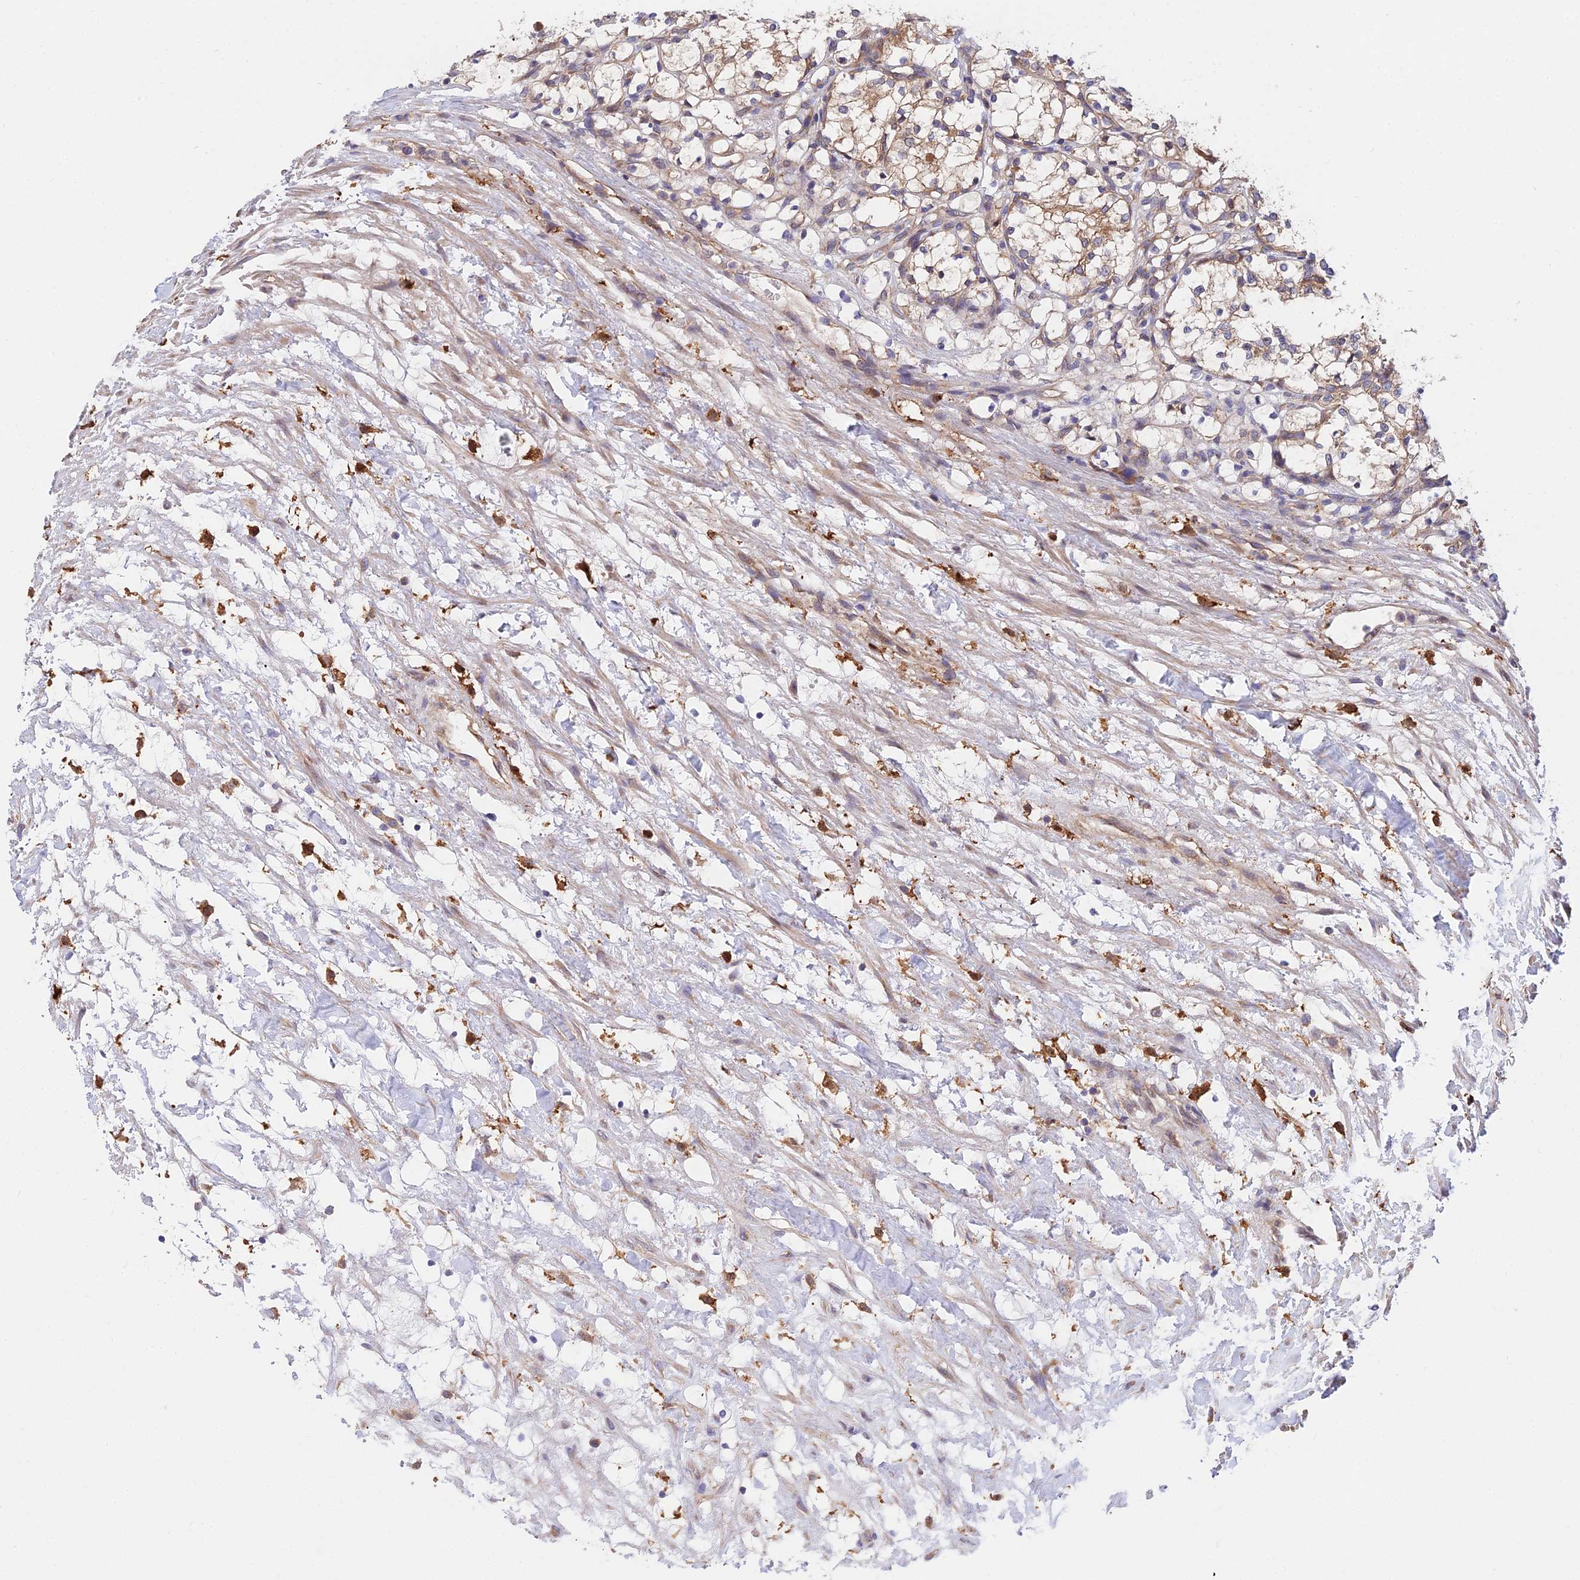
{"staining": {"intensity": "moderate", "quantity": "<25%", "location": "cytoplasmic/membranous"}, "tissue": "renal cancer", "cell_type": "Tumor cells", "image_type": "cancer", "snomed": [{"axis": "morphology", "description": "Adenocarcinoma, NOS"}, {"axis": "topography", "description": "Kidney"}], "caption": "Protein expression analysis of renal cancer (adenocarcinoma) exhibits moderate cytoplasmic/membranous positivity in about <25% of tumor cells. Nuclei are stained in blue.", "gene": "CDC37L1", "patient": {"sex": "female", "age": 69}}